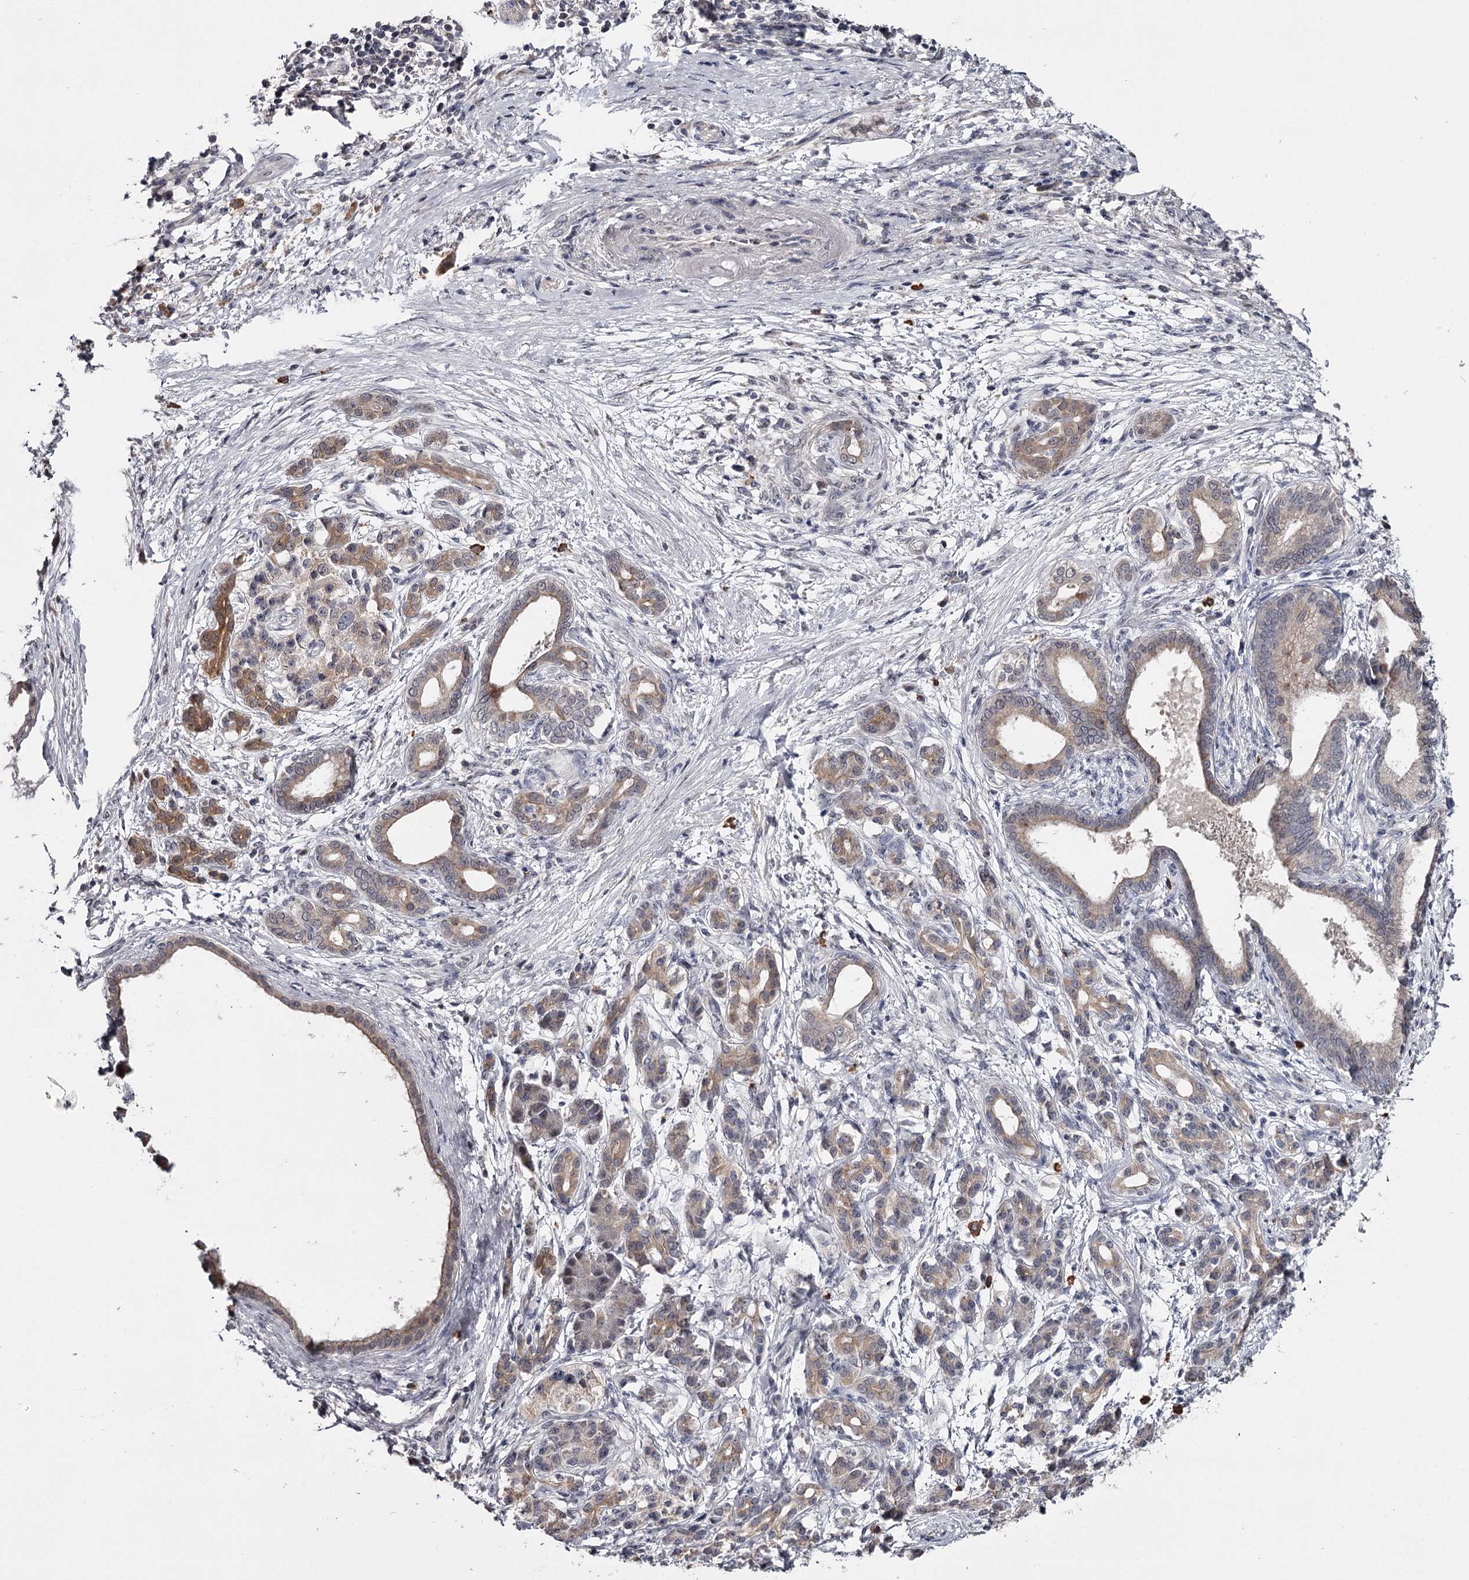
{"staining": {"intensity": "weak", "quantity": "25%-75%", "location": "cytoplasmic/membranous"}, "tissue": "pancreatic cancer", "cell_type": "Tumor cells", "image_type": "cancer", "snomed": [{"axis": "morphology", "description": "Adenocarcinoma, NOS"}, {"axis": "topography", "description": "Pancreas"}], "caption": "Pancreatic cancer (adenocarcinoma) was stained to show a protein in brown. There is low levels of weak cytoplasmic/membranous positivity in about 25%-75% of tumor cells.", "gene": "GTSF1", "patient": {"sex": "female", "age": 55}}